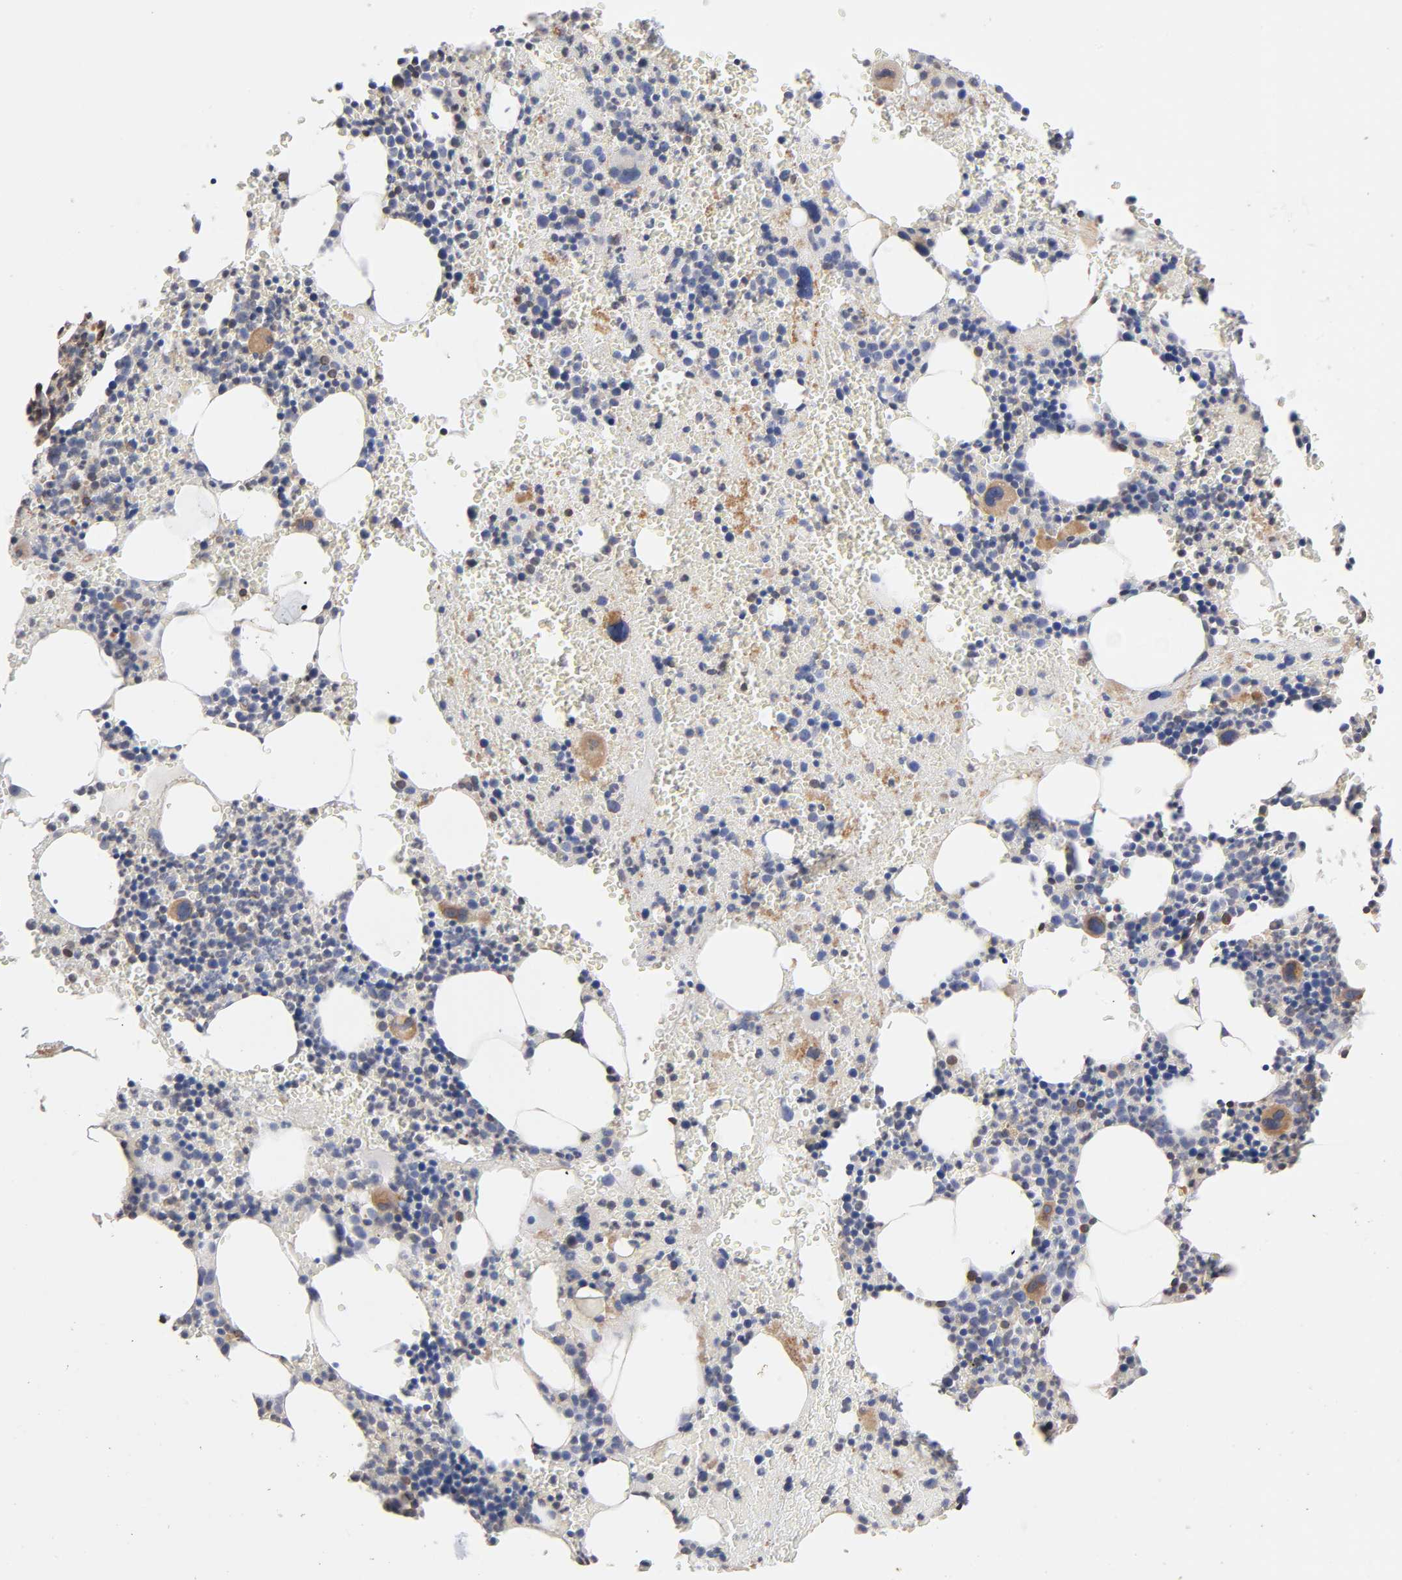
{"staining": {"intensity": "moderate", "quantity": "<25%", "location": "cytoplasmic/membranous"}, "tissue": "bone marrow", "cell_type": "Hematopoietic cells", "image_type": "normal", "snomed": [{"axis": "morphology", "description": "Normal tissue, NOS"}, {"axis": "topography", "description": "Bone marrow"}], "caption": "A low amount of moderate cytoplasmic/membranous staining is present in about <25% of hematopoietic cells in normal bone marrow.", "gene": "STRN3", "patient": {"sex": "male", "age": 82}}